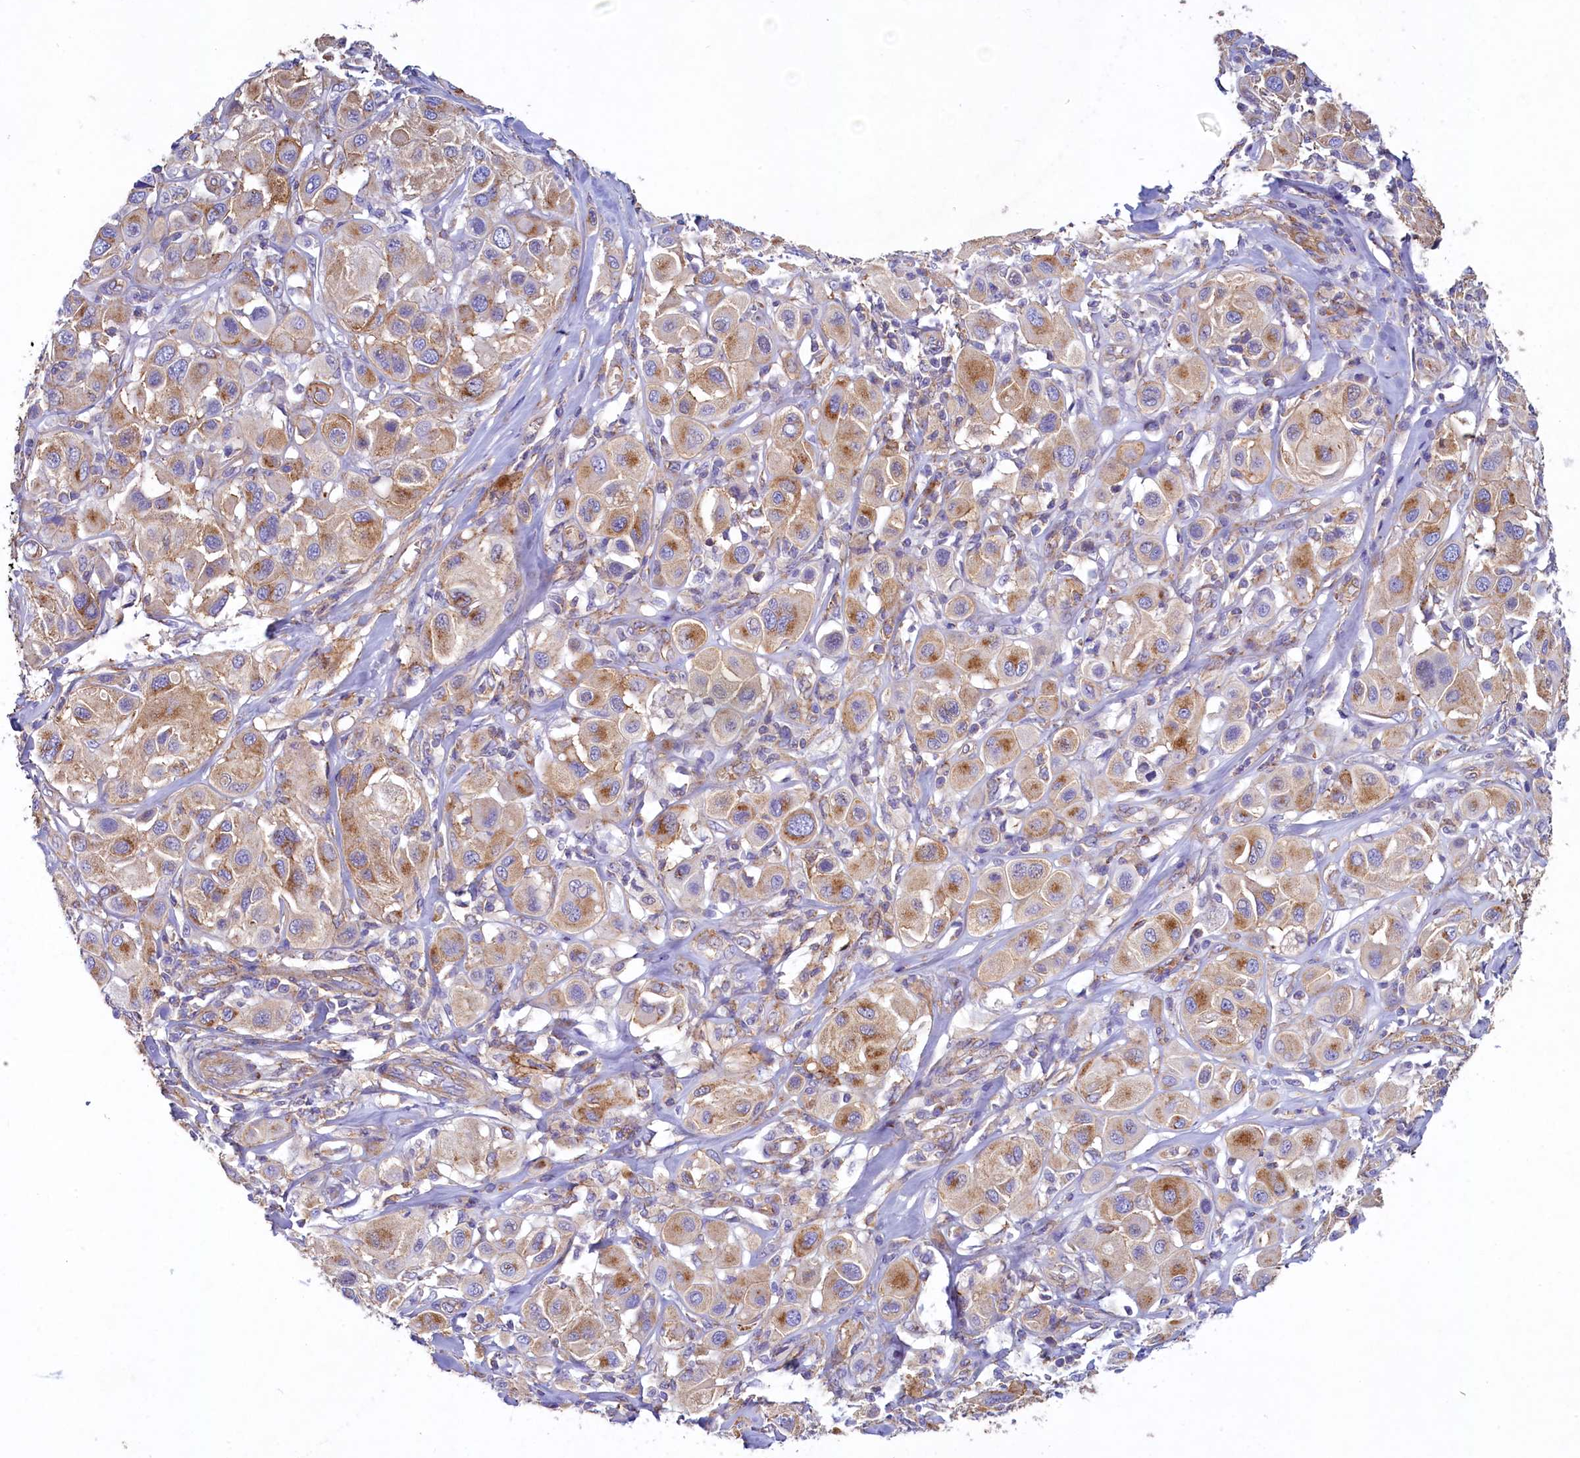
{"staining": {"intensity": "moderate", "quantity": ">75%", "location": "cytoplasmic/membranous"}, "tissue": "melanoma", "cell_type": "Tumor cells", "image_type": "cancer", "snomed": [{"axis": "morphology", "description": "Malignant melanoma, Metastatic site"}, {"axis": "topography", "description": "Skin"}], "caption": "An image showing moderate cytoplasmic/membranous positivity in approximately >75% of tumor cells in melanoma, as visualized by brown immunohistochemical staining.", "gene": "GPR21", "patient": {"sex": "male", "age": 41}}